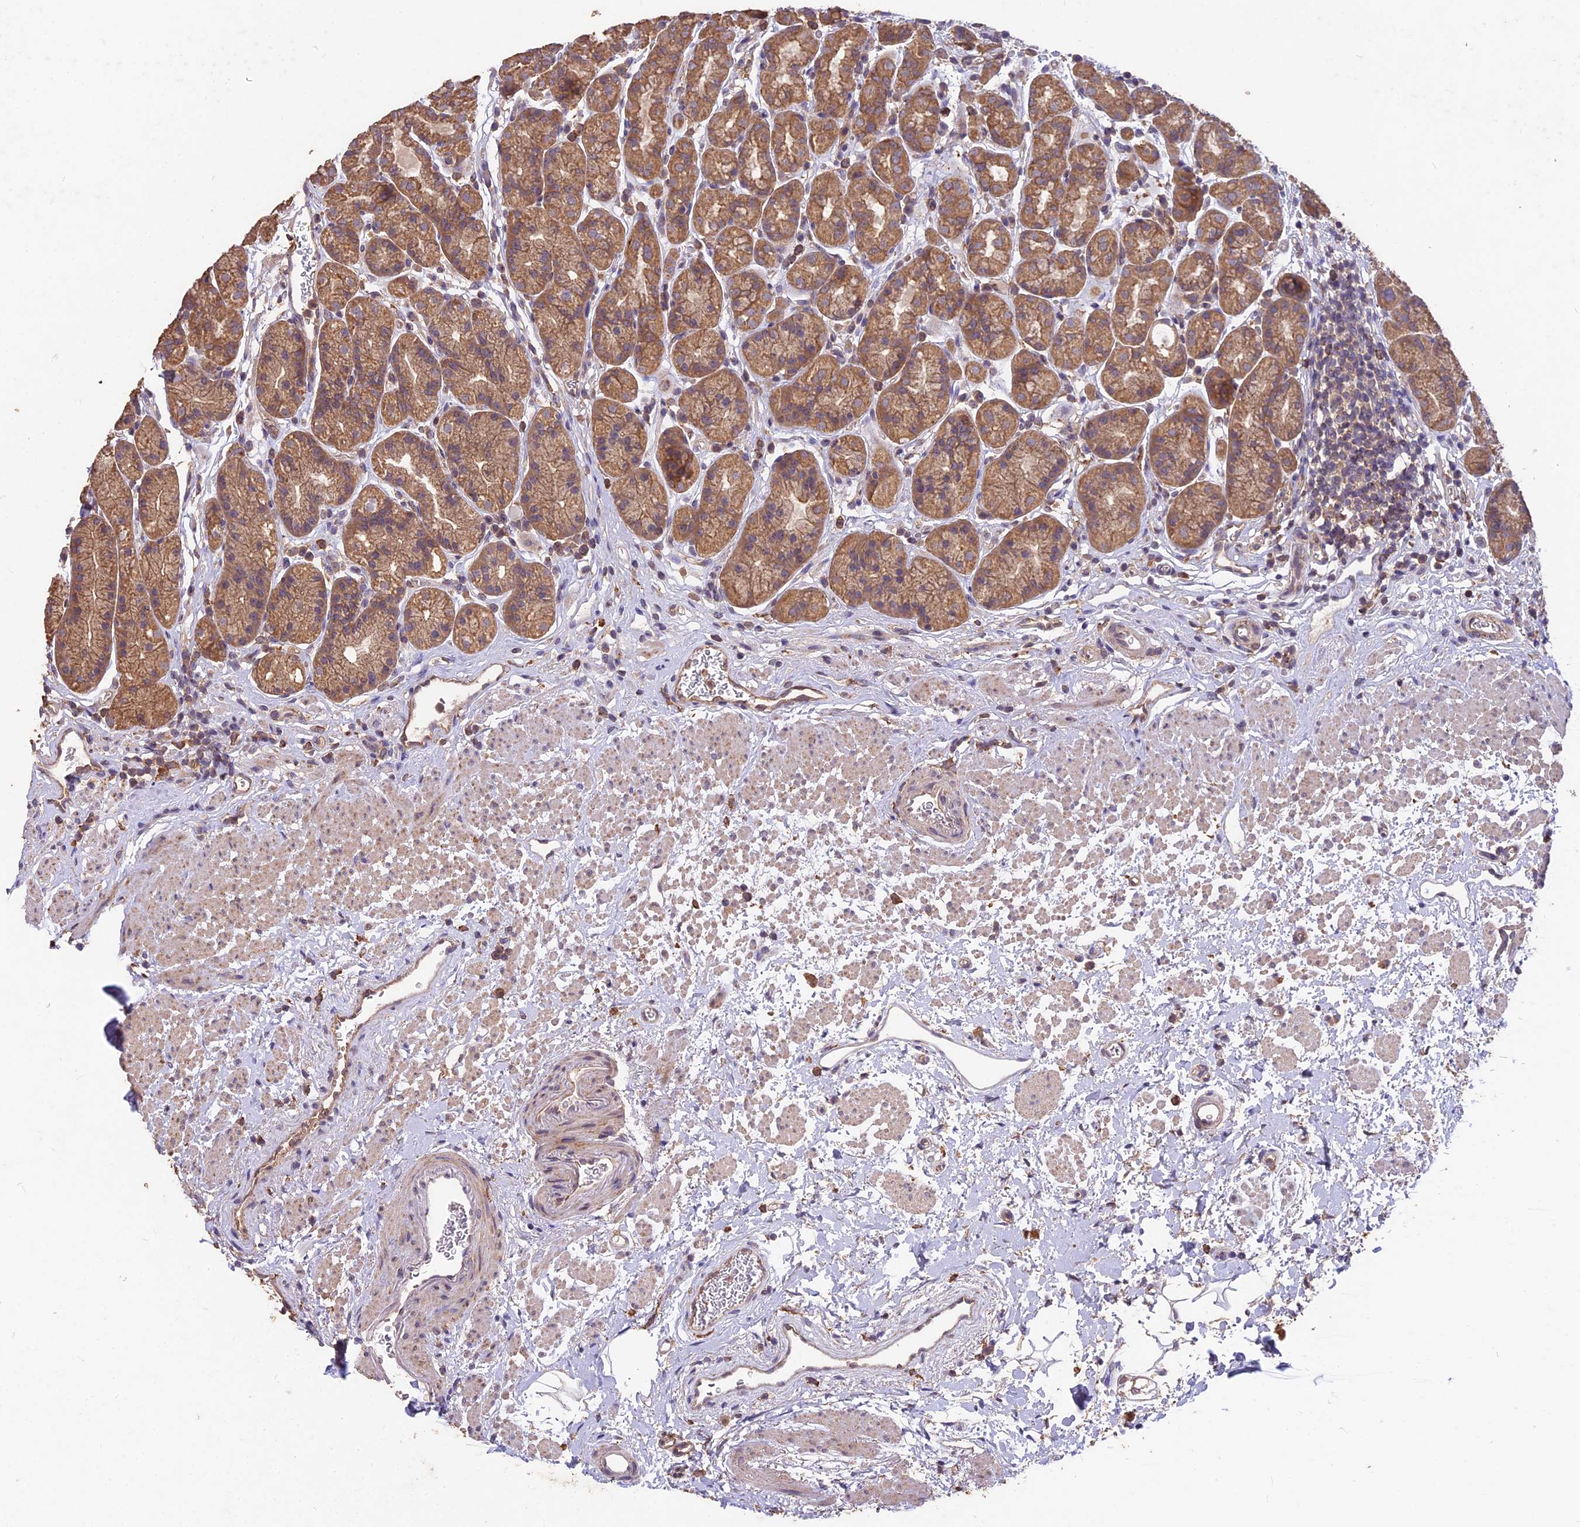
{"staining": {"intensity": "moderate", "quantity": ">75%", "location": "cytoplasmic/membranous"}, "tissue": "stomach", "cell_type": "Glandular cells", "image_type": "normal", "snomed": [{"axis": "morphology", "description": "Normal tissue, NOS"}, {"axis": "topography", "description": "Stomach"}], "caption": "High-magnification brightfield microscopy of unremarkable stomach stained with DAB (brown) and counterstained with hematoxylin (blue). glandular cells exhibit moderate cytoplasmic/membranous positivity is identified in approximately>75% of cells.", "gene": "CEMIP2", "patient": {"sex": "male", "age": 63}}